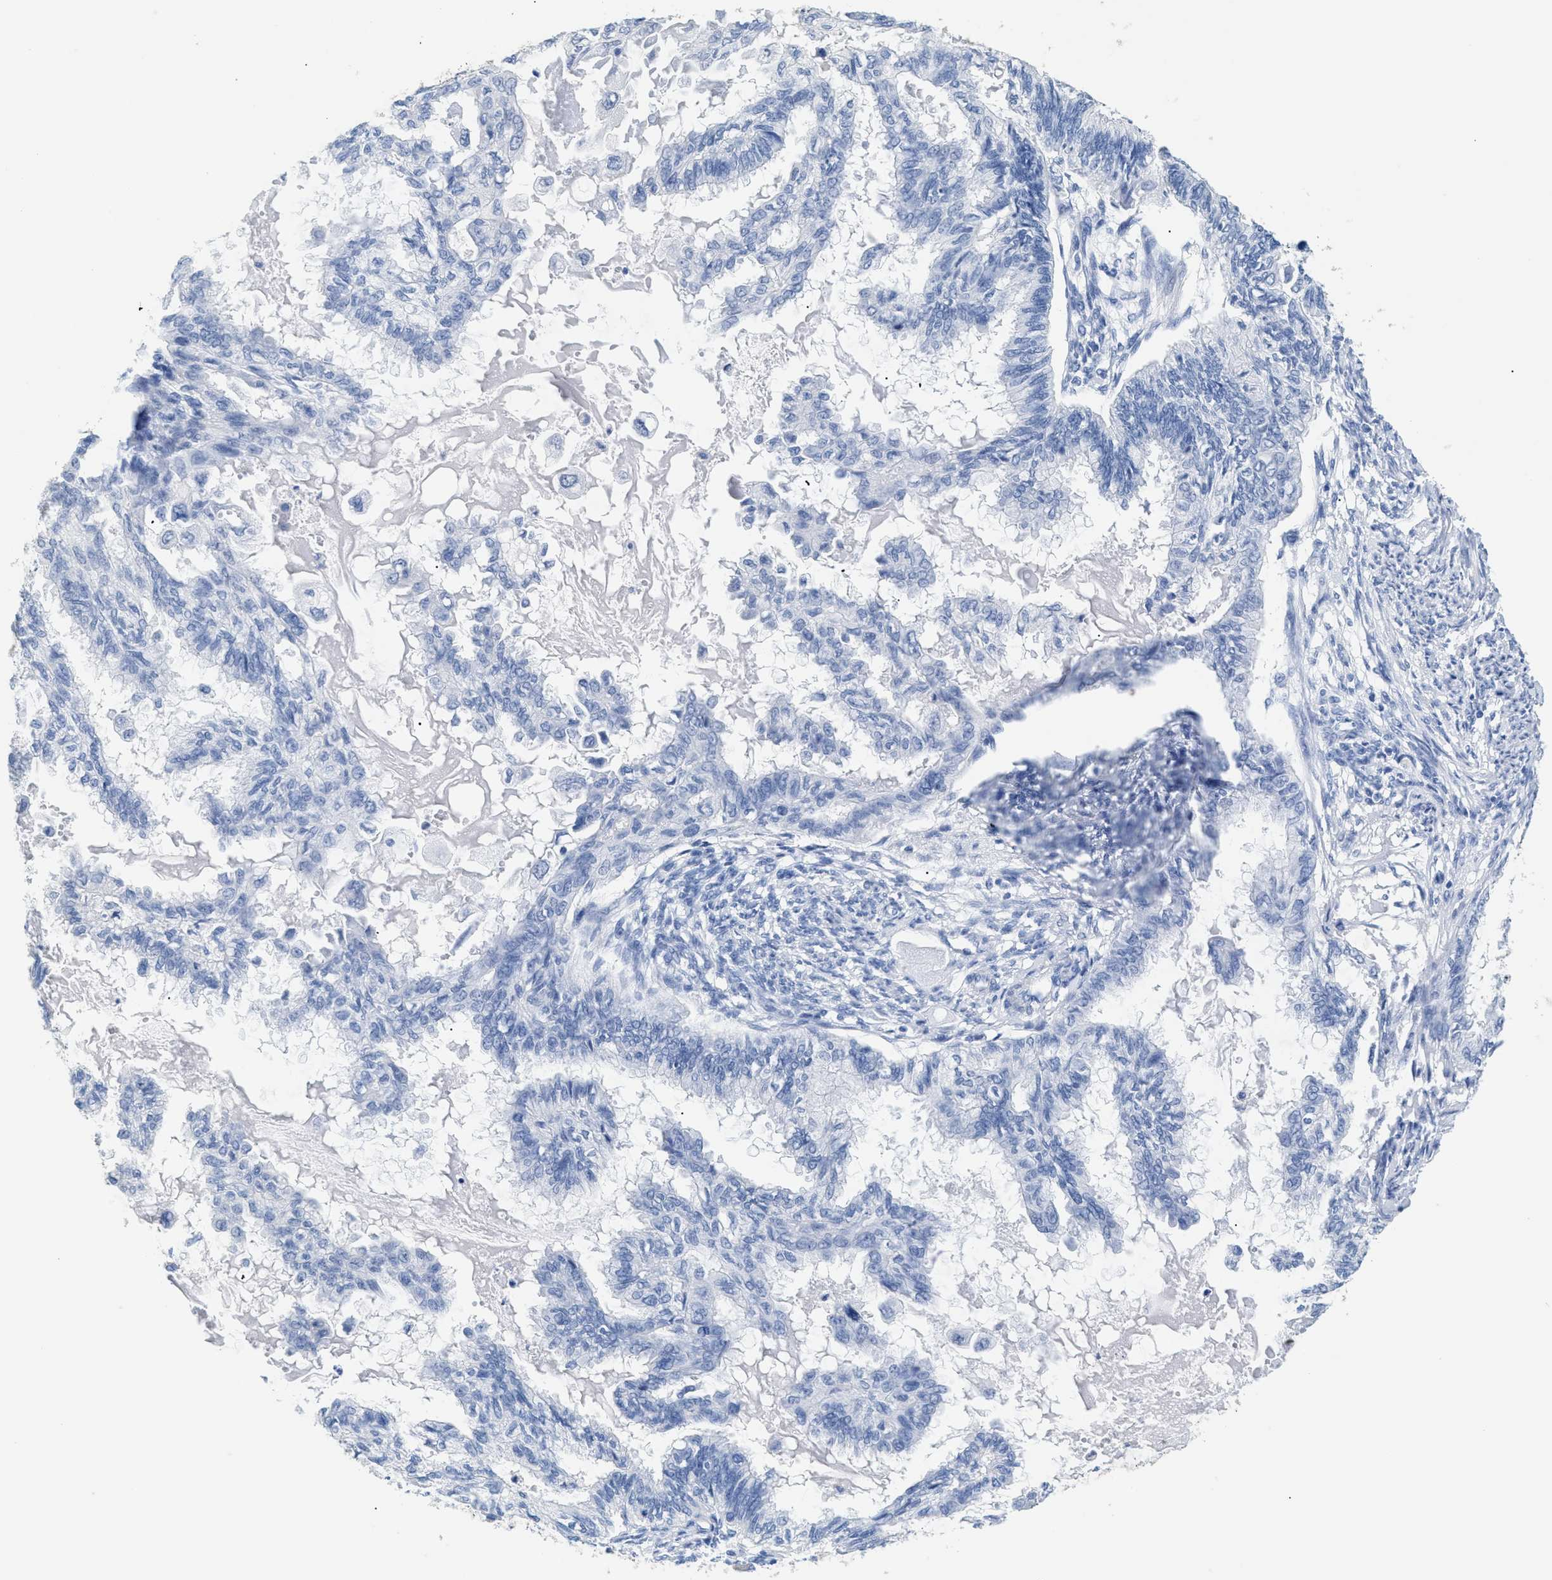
{"staining": {"intensity": "negative", "quantity": "none", "location": "none"}, "tissue": "cervical cancer", "cell_type": "Tumor cells", "image_type": "cancer", "snomed": [{"axis": "morphology", "description": "Normal tissue, NOS"}, {"axis": "morphology", "description": "Adenocarcinoma, NOS"}, {"axis": "topography", "description": "Cervix"}, {"axis": "topography", "description": "Endometrium"}], "caption": "A micrograph of cervical adenocarcinoma stained for a protein reveals no brown staining in tumor cells.", "gene": "DLC1", "patient": {"sex": "female", "age": 86}}